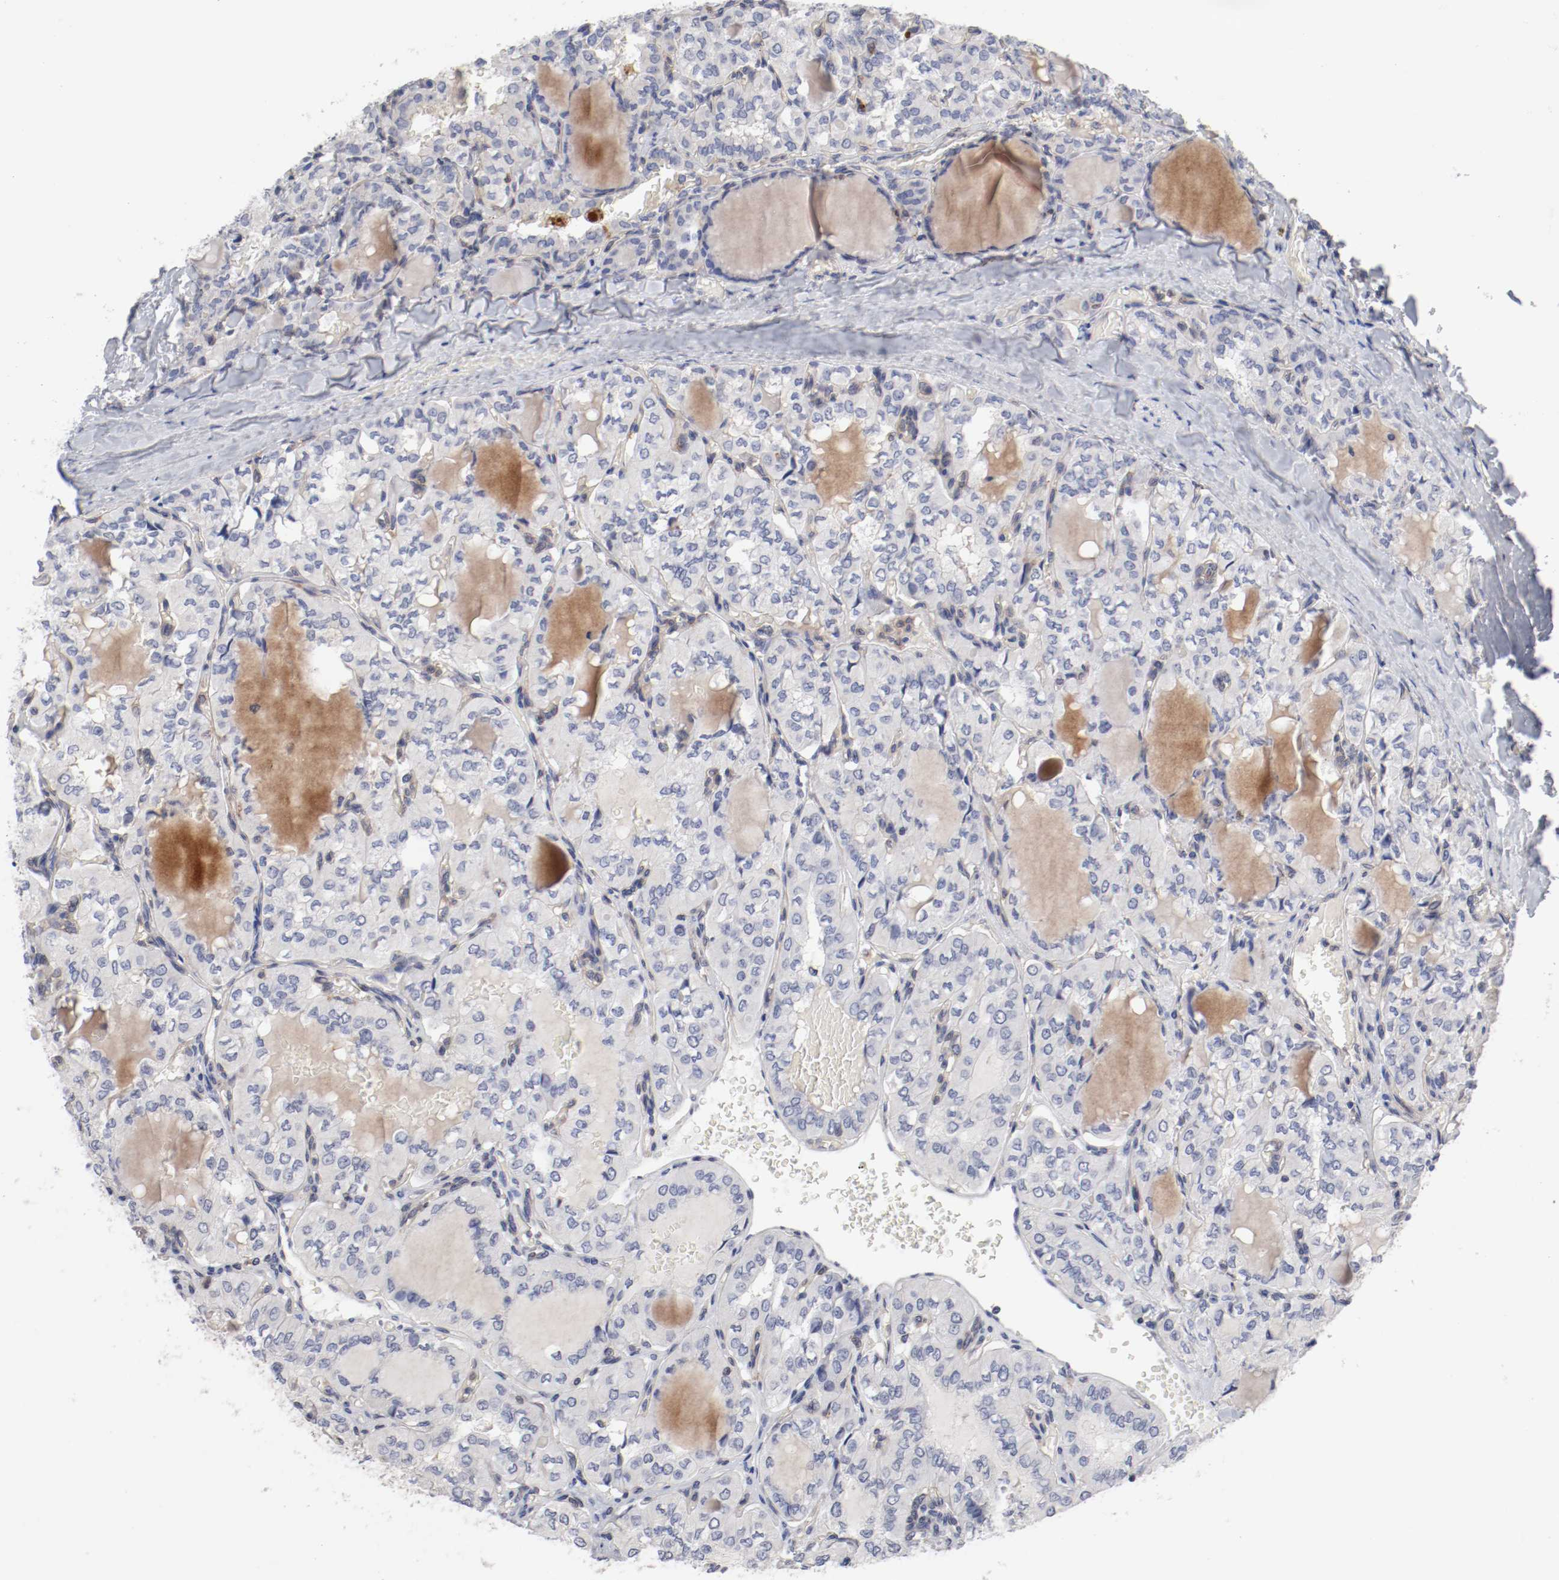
{"staining": {"intensity": "negative", "quantity": "none", "location": "none"}, "tissue": "thyroid cancer", "cell_type": "Tumor cells", "image_type": "cancer", "snomed": [{"axis": "morphology", "description": "Papillary adenocarcinoma, NOS"}, {"axis": "topography", "description": "Thyroid gland"}], "caption": "IHC micrograph of neoplastic tissue: papillary adenocarcinoma (thyroid) stained with DAB (3,3'-diaminobenzidine) shows no significant protein staining in tumor cells. The staining was performed using DAB (3,3'-diaminobenzidine) to visualize the protein expression in brown, while the nuclei were stained in blue with hematoxylin (Magnification: 20x).", "gene": "CBL", "patient": {"sex": "male", "age": 20}}